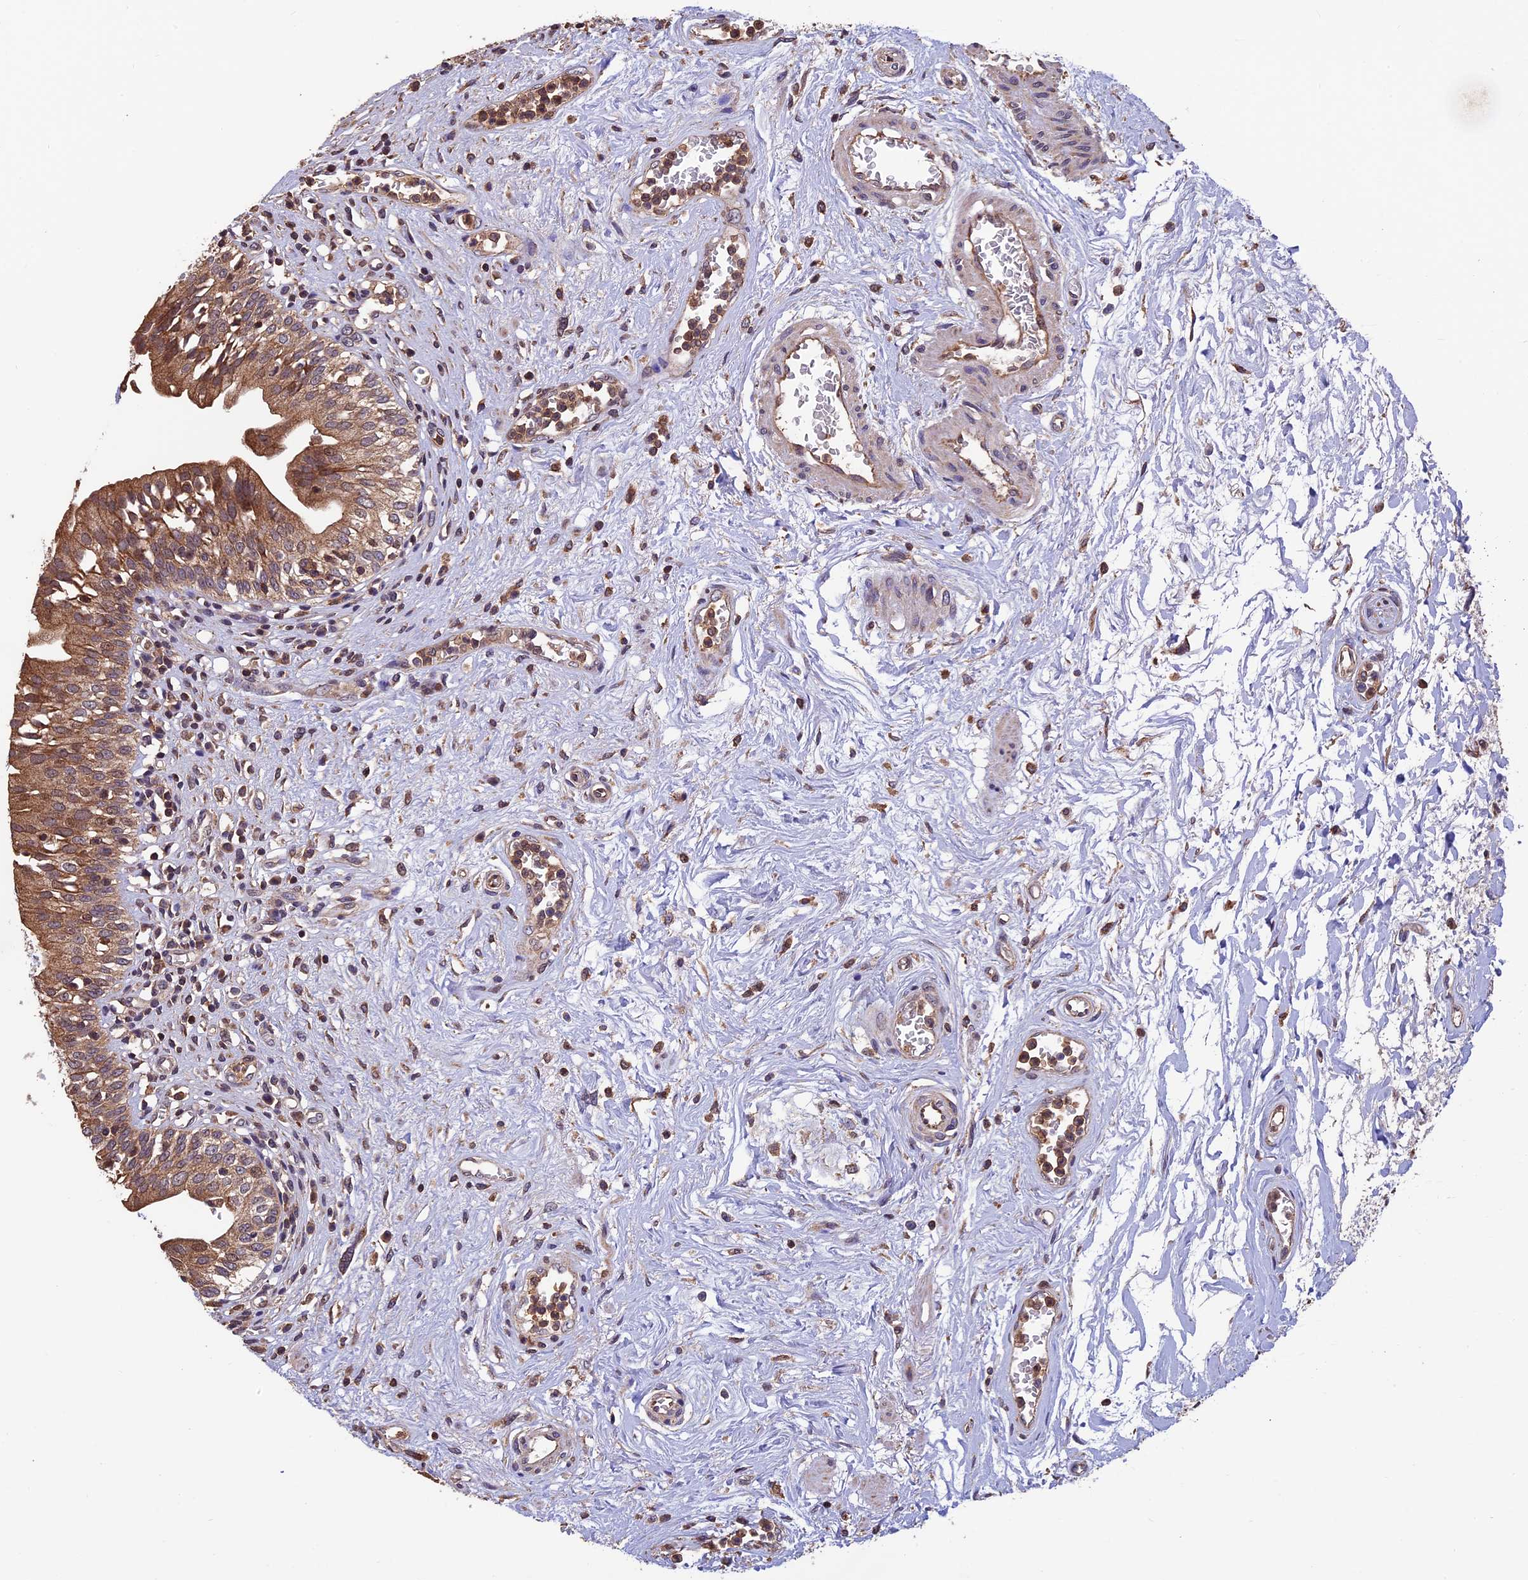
{"staining": {"intensity": "moderate", "quantity": ">75%", "location": "cytoplasmic/membranous"}, "tissue": "urinary bladder", "cell_type": "Urothelial cells", "image_type": "normal", "snomed": [{"axis": "morphology", "description": "Normal tissue, NOS"}, {"axis": "morphology", "description": "Inflammation, NOS"}, {"axis": "topography", "description": "Urinary bladder"}], "caption": "A high-resolution photomicrograph shows IHC staining of benign urinary bladder, which exhibits moderate cytoplasmic/membranous staining in approximately >75% of urothelial cells. The protein of interest is shown in brown color, while the nuclei are stained blue.", "gene": "PKD2L2", "patient": {"sex": "male", "age": 63}}